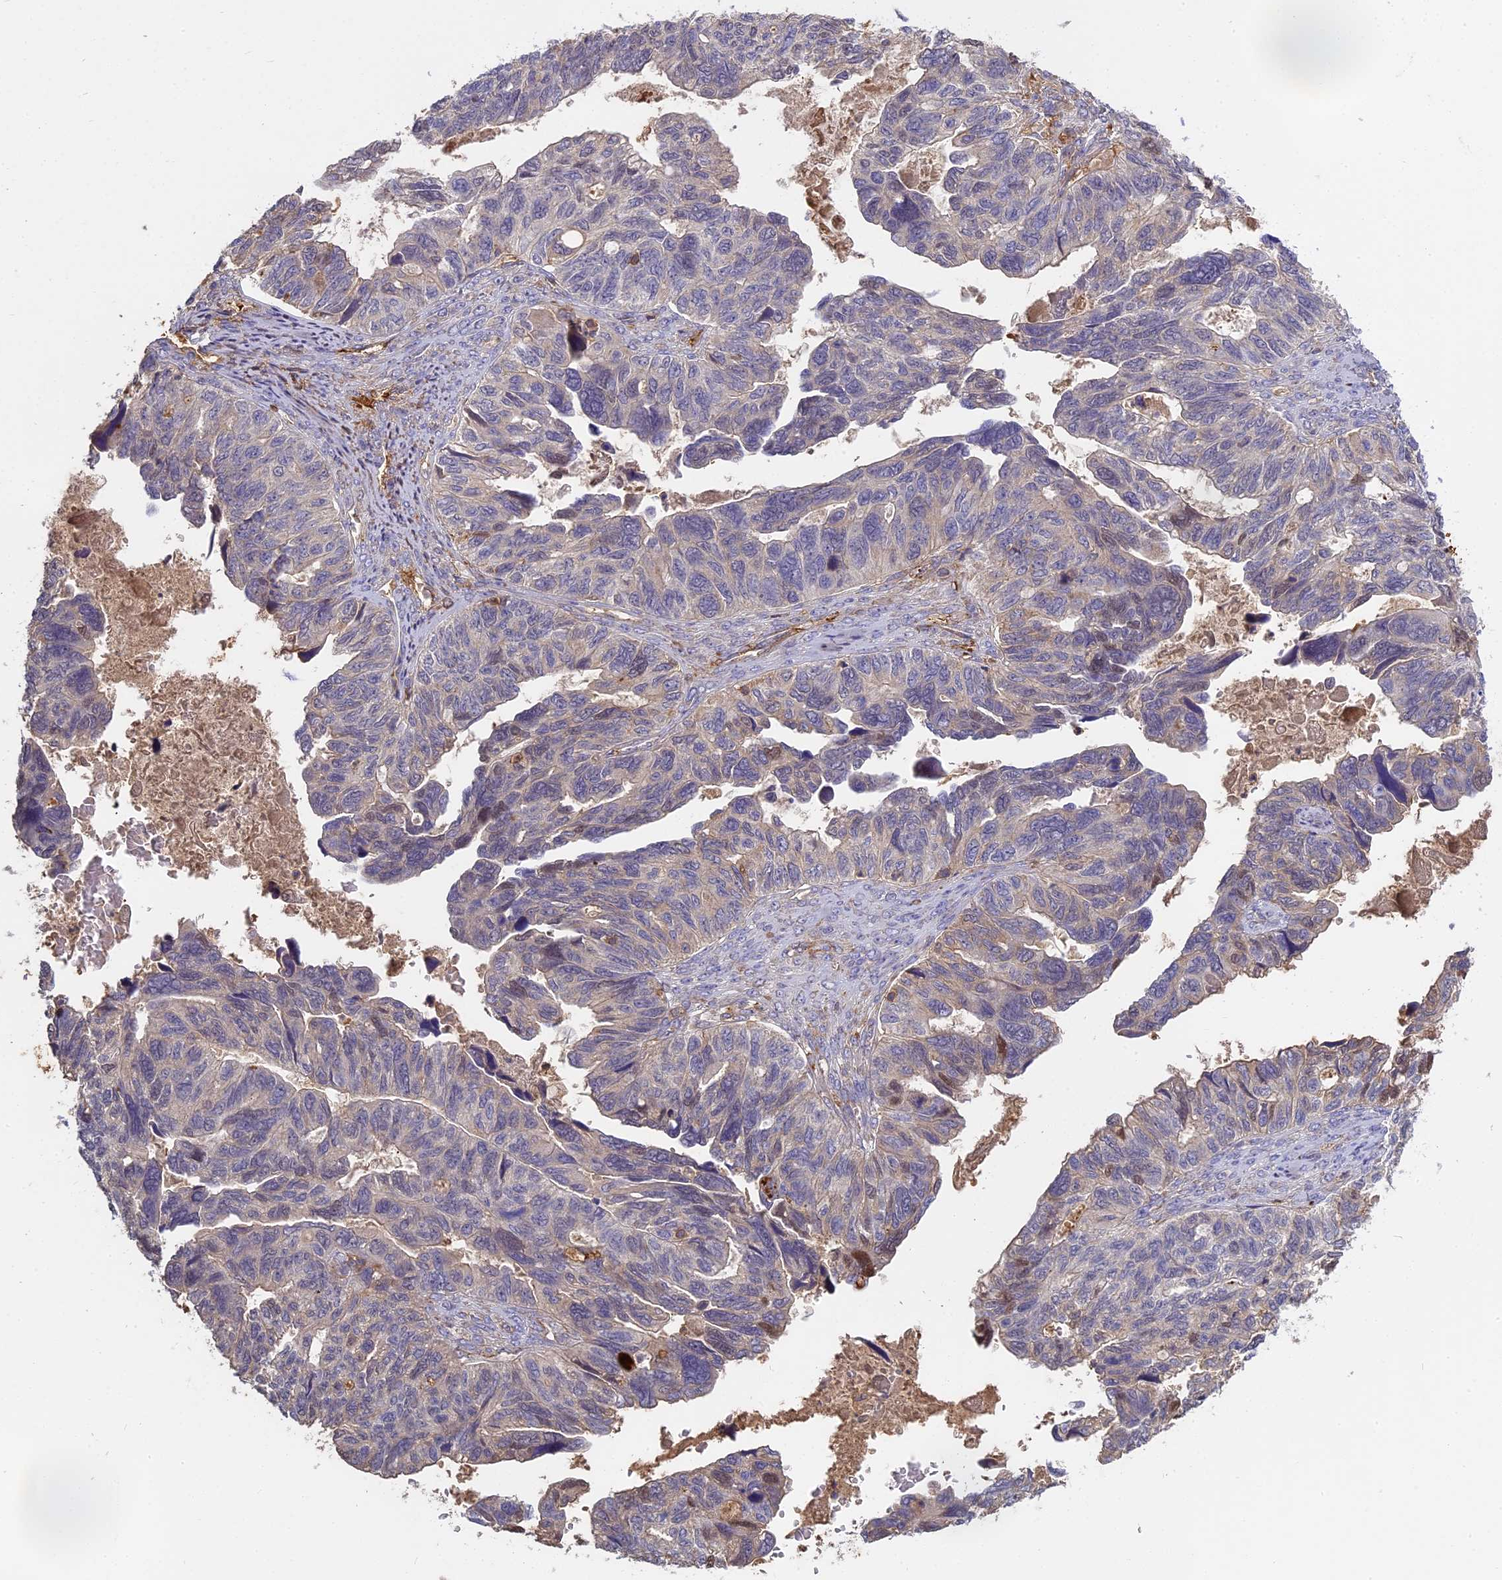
{"staining": {"intensity": "negative", "quantity": "none", "location": "none"}, "tissue": "ovarian cancer", "cell_type": "Tumor cells", "image_type": "cancer", "snomed": [{"axis": "morphology", "description": "Cystadenocarcinoma, serous, NOS"}, {"axis": "topography", "description": "Ovary"}], "caption": "Tumor cells show no significant protein expression in serous cystadenocarcinoma (ovarian). (DAB IHC visualized using brightfield microscopy, high magnification).", "gene": "CFAP119", "patient": {"sex": "female", "age": 79}}